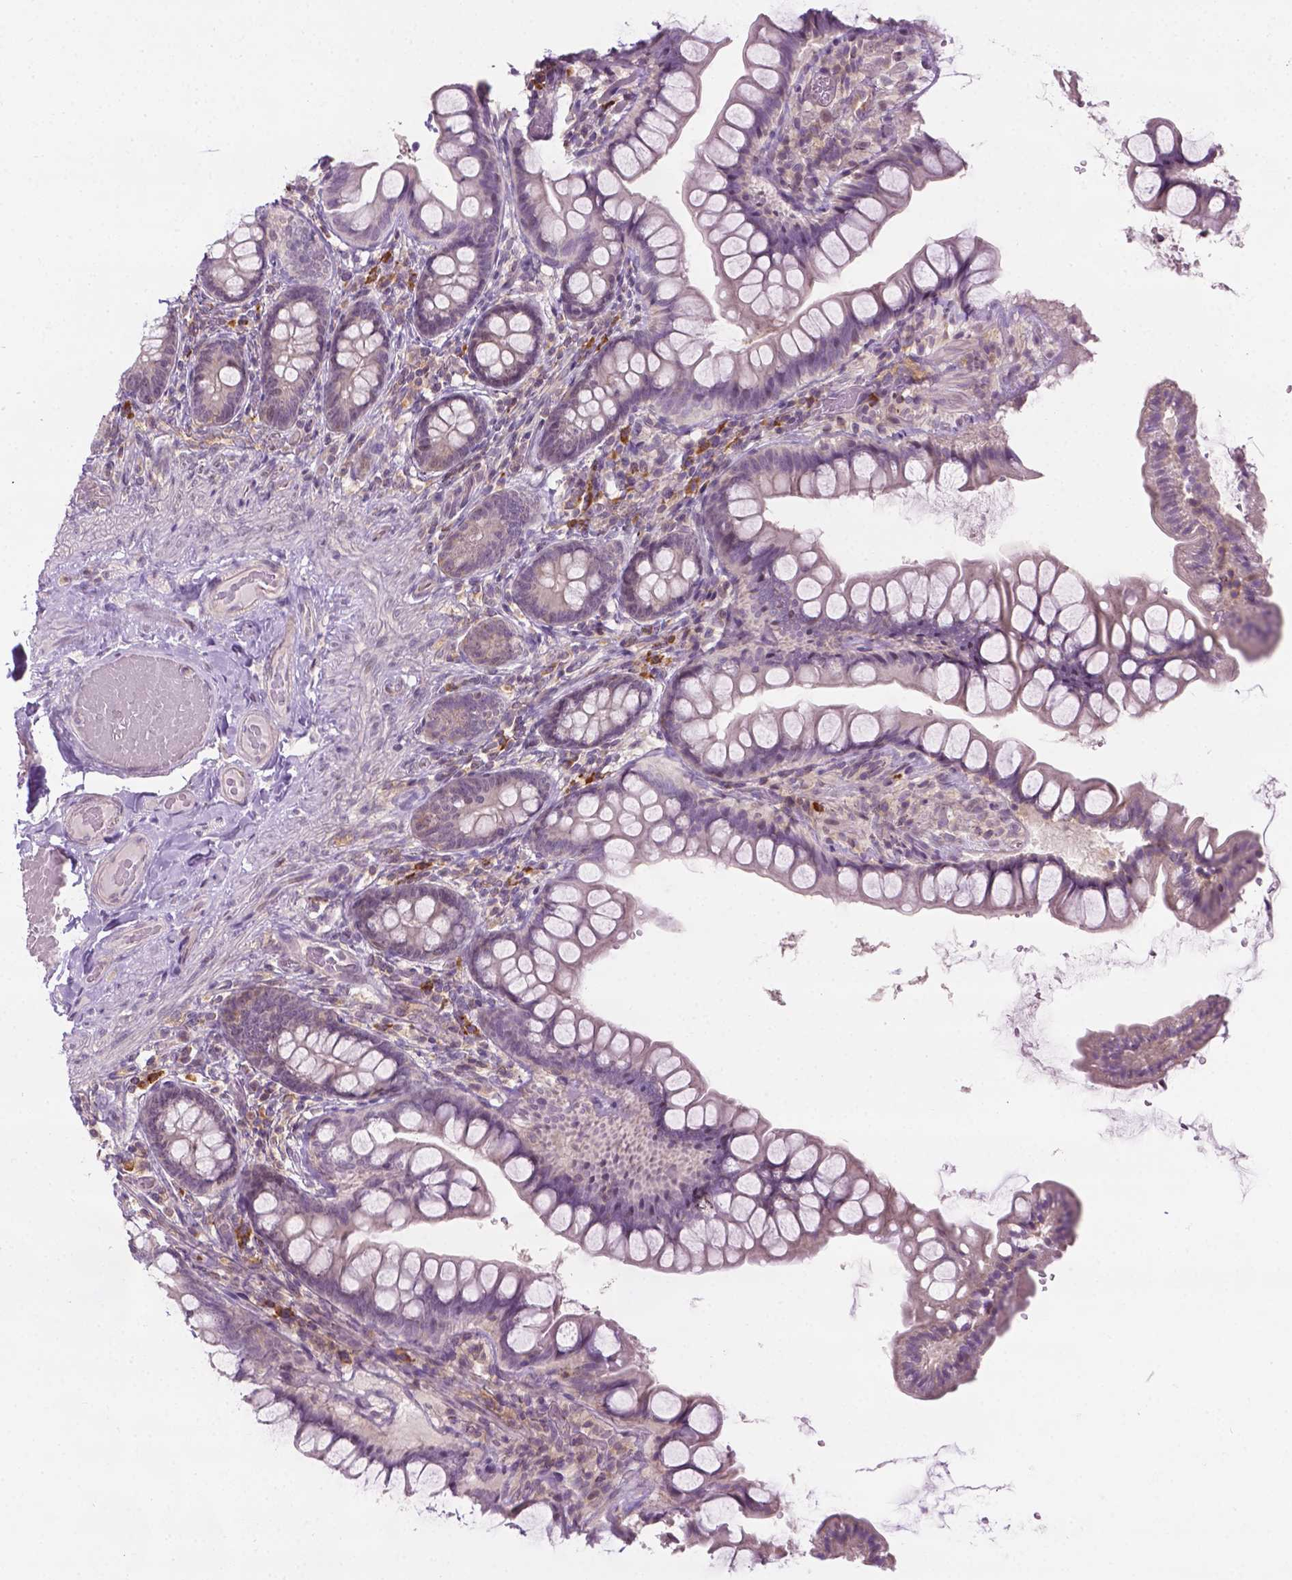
{"staining": {"intensity": "negative", "quantity": "none", "location": "none"}, "tissue": "small intestine", "cell_type": "Glandular cells", "image_type": "normal", "snomed": [{"axis": "morphology", "description": "Normal tissue, NOS"}, {"axis": "topography", "description": "Small intestine"}], "caption": "DAB (3,3'-diaminobenzidine) immunohistochemical staining of normal human small intestine demonstrates no significant staining in glandular cells. (DAB (3,3'-diaminobenzidine) immunohistochemistry visualized using brightfield microscopy, high magnification).", "gene": "DENND4A", "patient": {"sex": "male", "age": 70}}